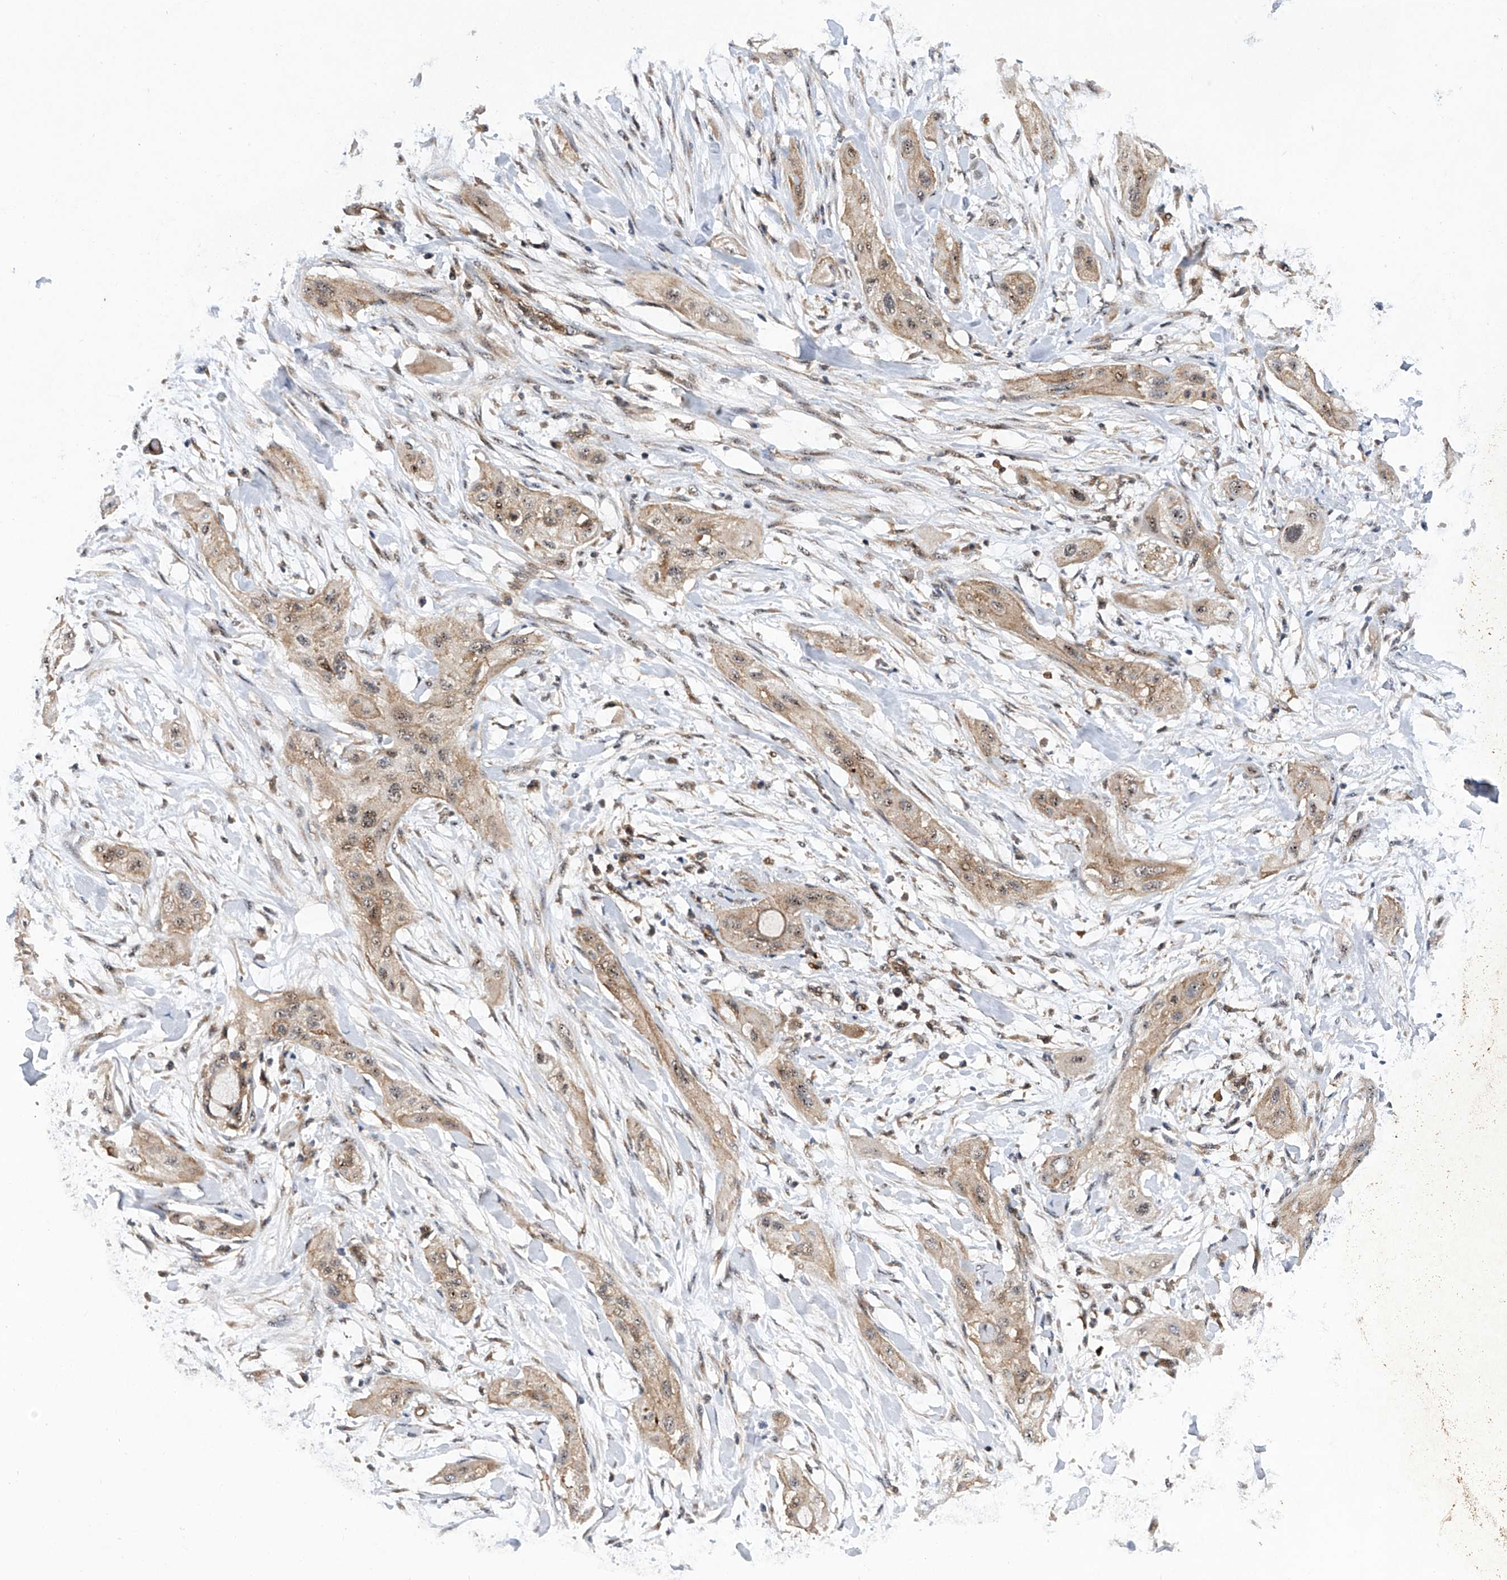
{"staining": {"intensity": "weak", "quantity": ">75%", "location": "cytoplasmic/membranous"}, "tissue": "lung cancer", "cell_type": "Tumor cells", "image_type": "cancer", "snomed": [{"axis": "morphology", "description": "Squamous cell carcinoma, NOS"}, {"axis": "topography", "description": "Lung"}], "caption": "This histopathology image reveals immunohistochemistry (IHC) staining of human squamous cell carcinoma (lung), with low weak cytoplasmic/membranous expression in approximately >75% of tumor cells.", "gene": "CISH", "patient": {"sex": "female", "age": 47}}